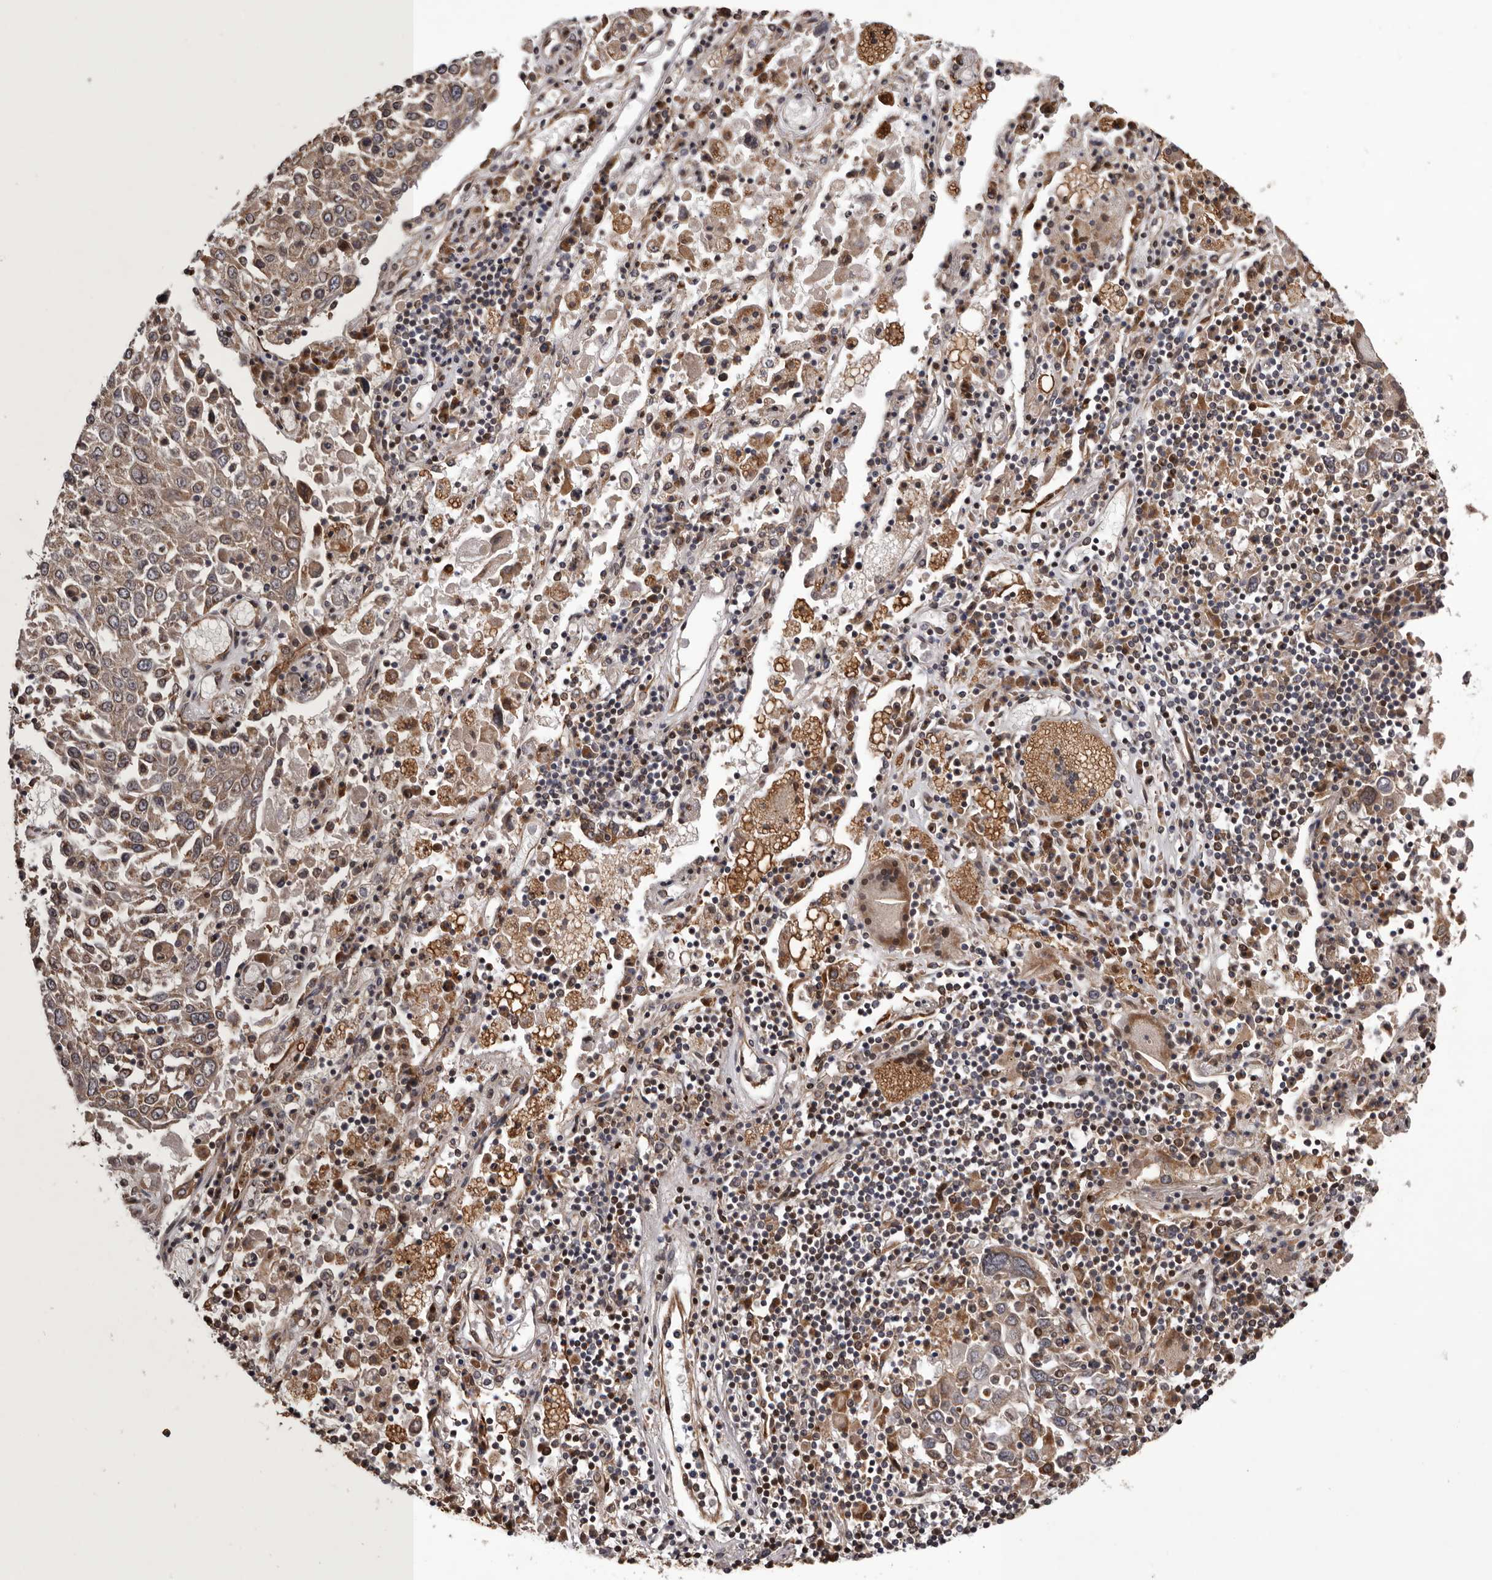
{"staining": {"intensity": "weak", "quantity": ">75%", "location": "cytoplasmic/membranous"}, "tissue": "lung cancer", "cell_type": "Tumor cells", "image_type": "cancer", "snomed": [{"axis": "morphology", "description": "Squamous cell carcinoma, NOS"}, {"axis": "topography", "description": "Lung"}], "caption": "Protein expression analysis of human lung cancer reveals weak cytoplasmic/membranous staining in about >75% of tumor cells. (Brightfield microscopy of DAB IHC at high magnification).", "gene": "GADD45B", "patient": {"sex": "male", "age": 65}}